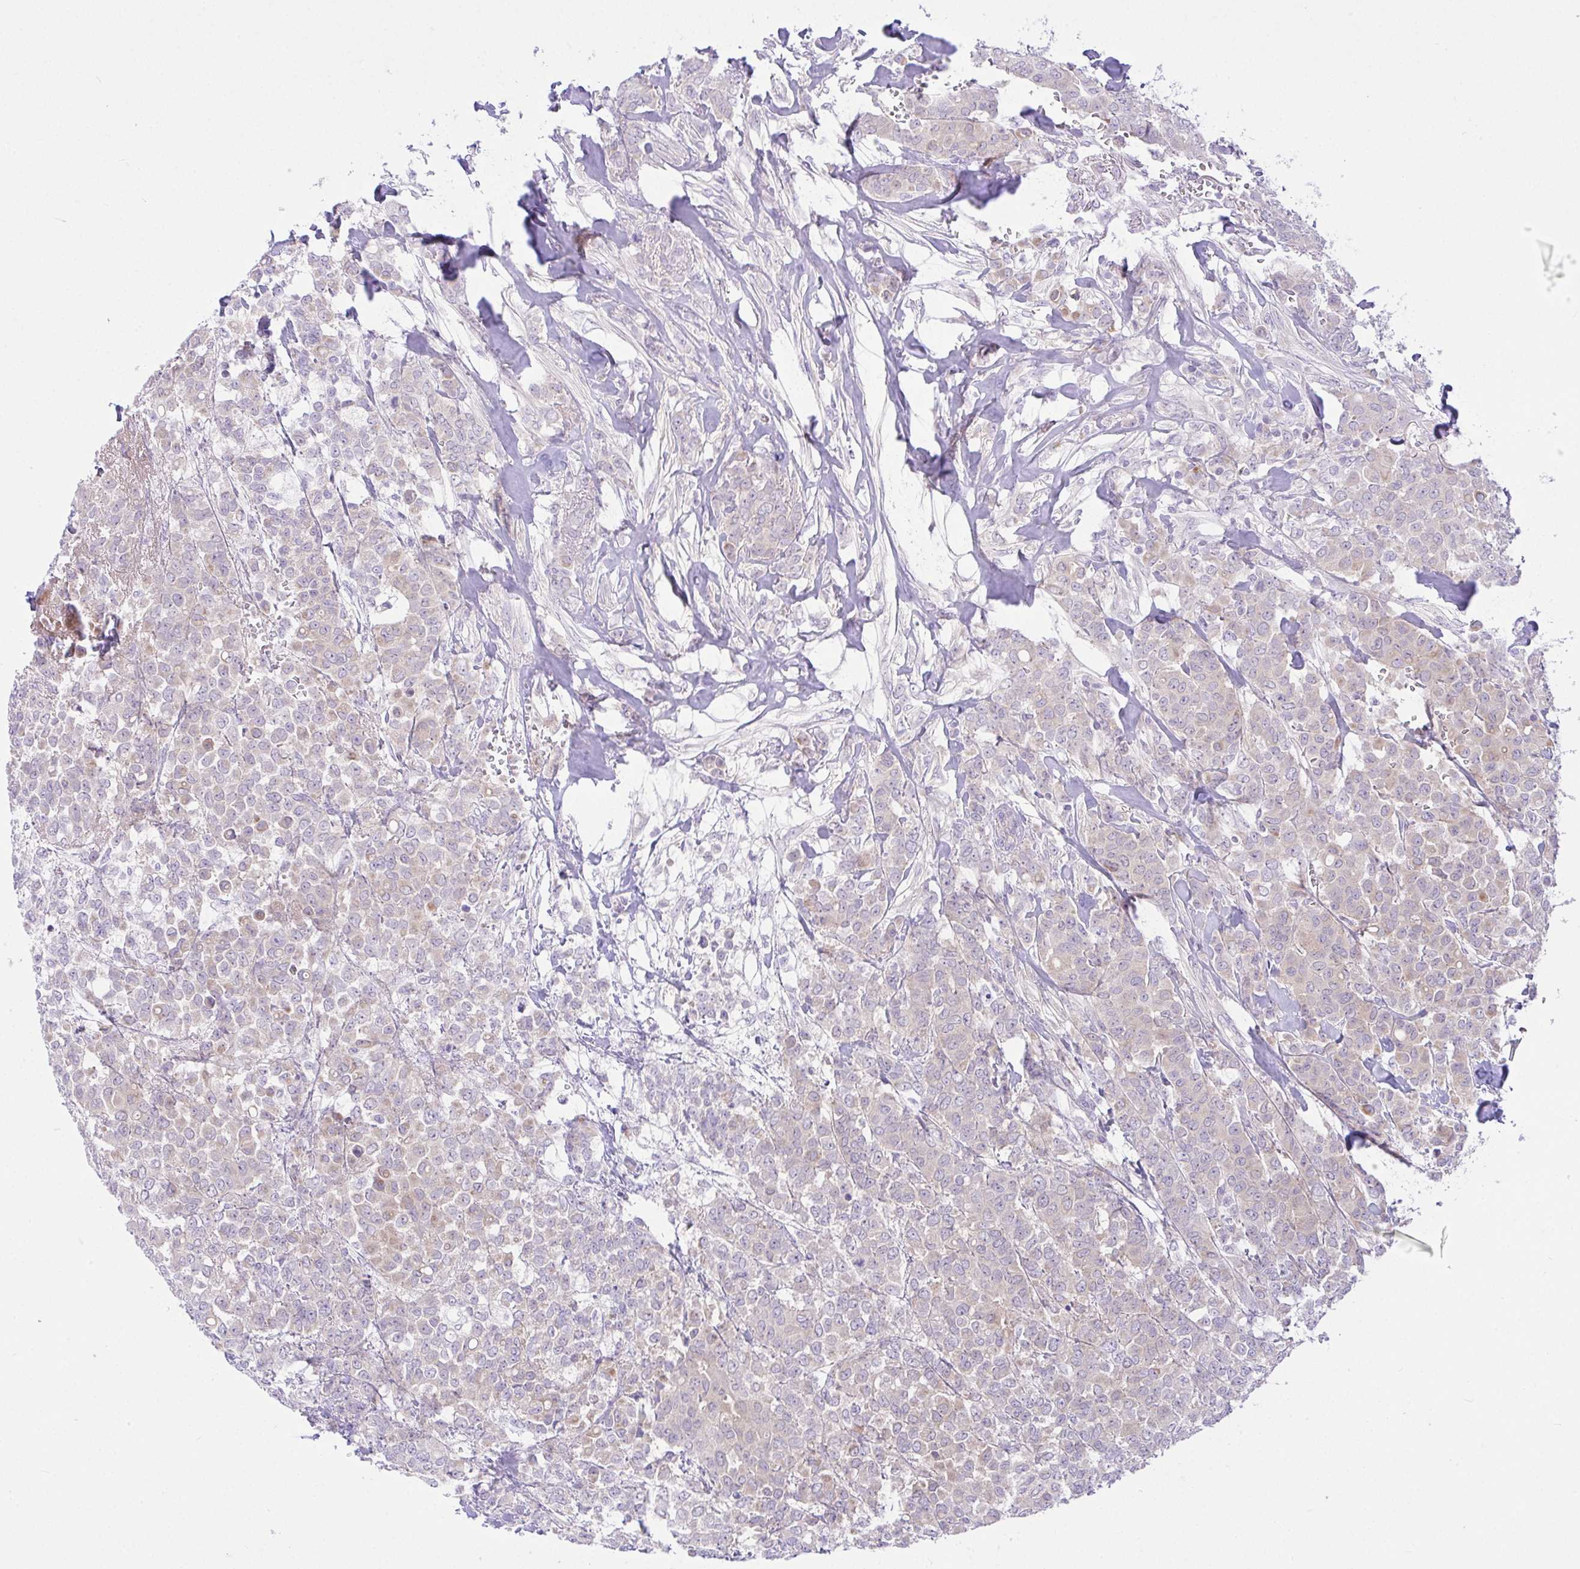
{"staining": {"intensity": "weak", "quantity": ">75%", "location": "cytoplasmic/membranous"}, "tissue": "breast cancer", "cell_type": "Tumor cells", "image_type": "cancer", "snomed": [{"axis": "morphology", "description": "Lobular carcinoma"}, {"axis": "topography", "description": "Breast"}], "caption": "This histopathology image demonstrates immunohistochemistry staining of lobular carcinoma (breast), with low weak cytoplasmic/membranous staining in approximately >75% of tumor cells.", "gene": "ZNF101", "patient": {"sex": "female", "age": 91}}